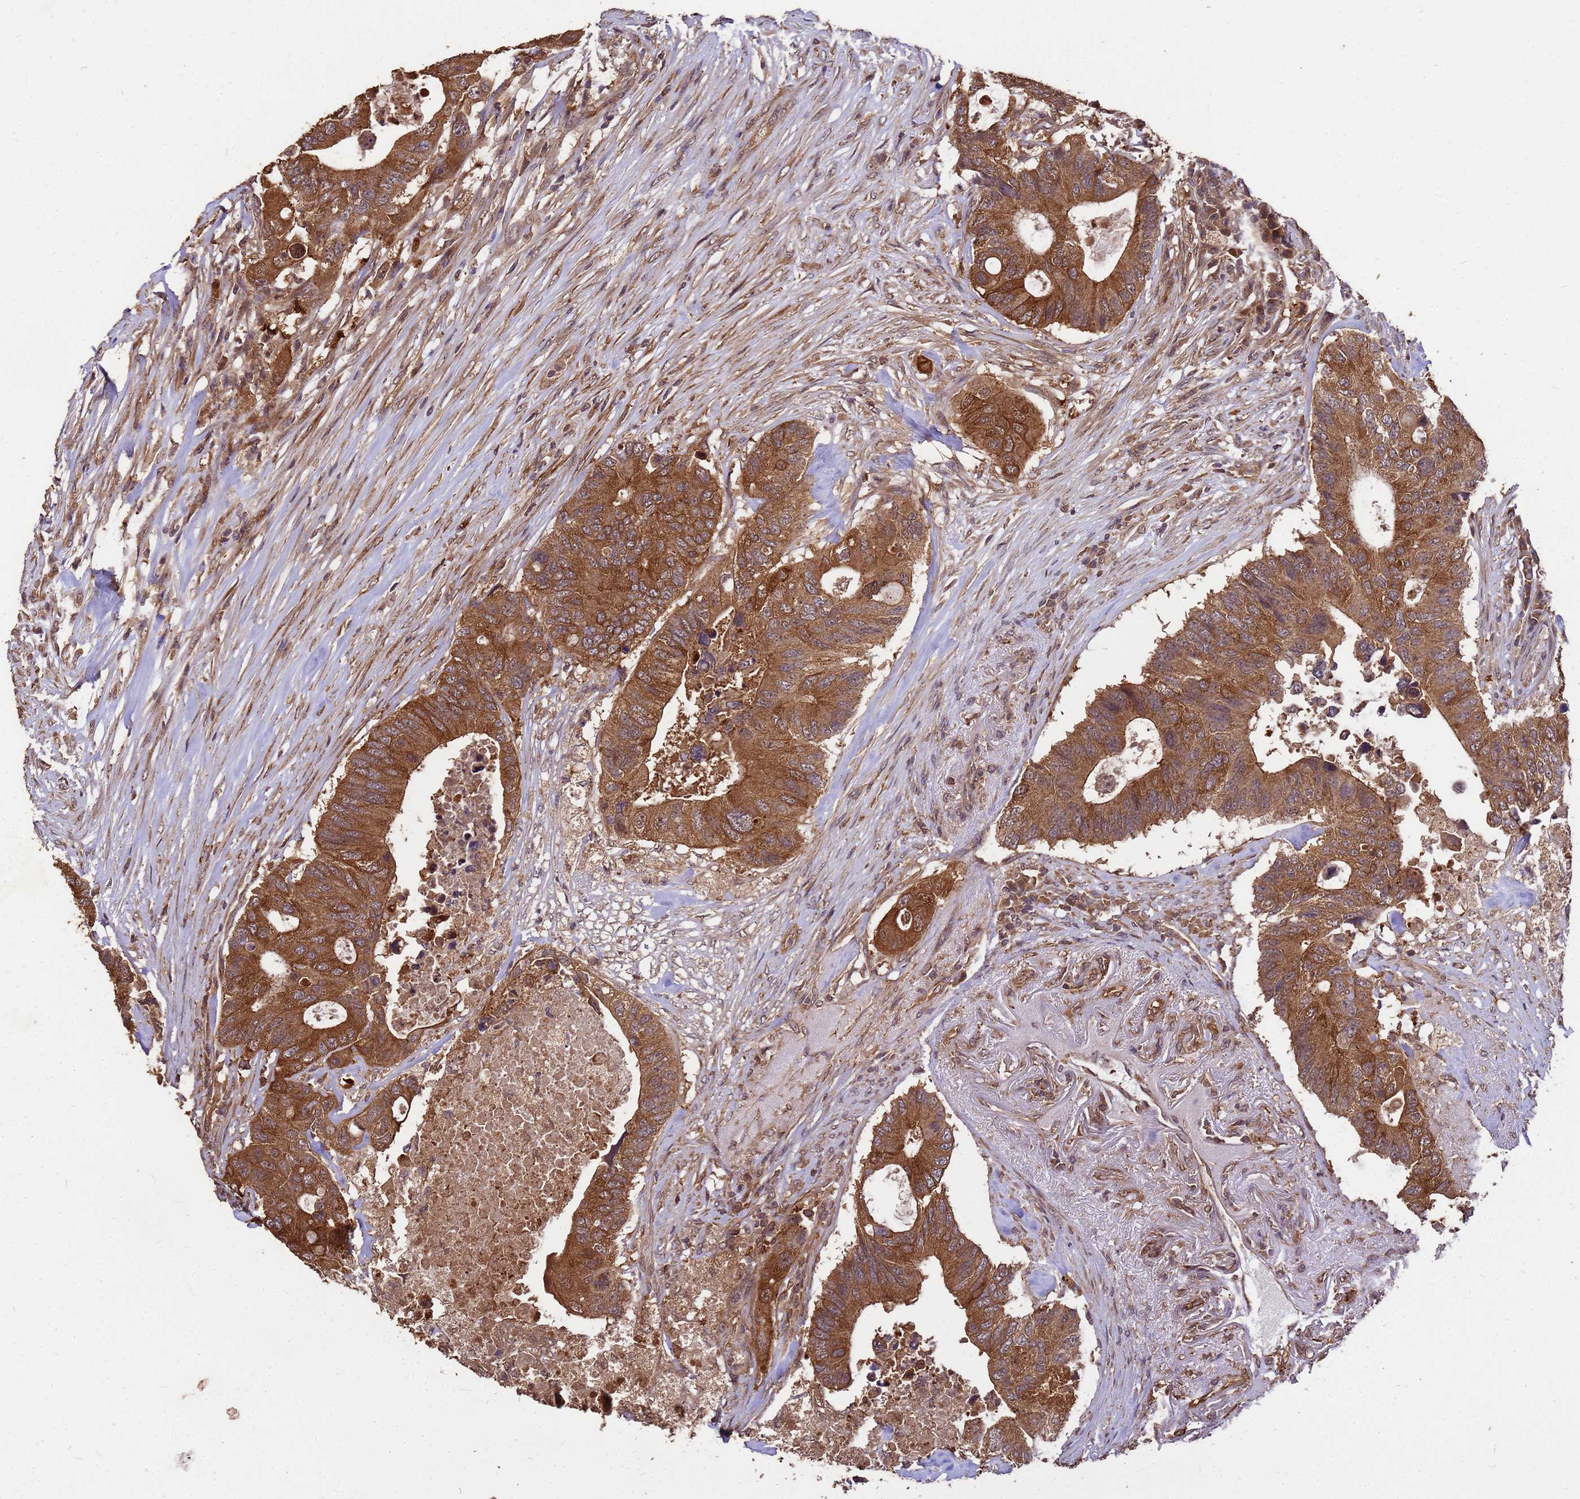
{"staining": {"intensity": "moderate", "quantity": ">75%", "location": "cytoplasmic/membranous"}, "tissue": "colorectal cancer", "cell_type": "Tumor cells", "image_type": "cancer", "snomed": [{"axis": "morphology", "description": "Adenocarcinoma, NOS"}, {"axis": "topography", "description": "Colon"}], "caption": "Protein analysis of adenocarcinoma (colorectal) tissue demonstrates moderate cytoplasmic/membranous expression in approximately >75% of tumor cells.", "gene": "ZNF618", "patient": {"sex": "male", "age": 71}}